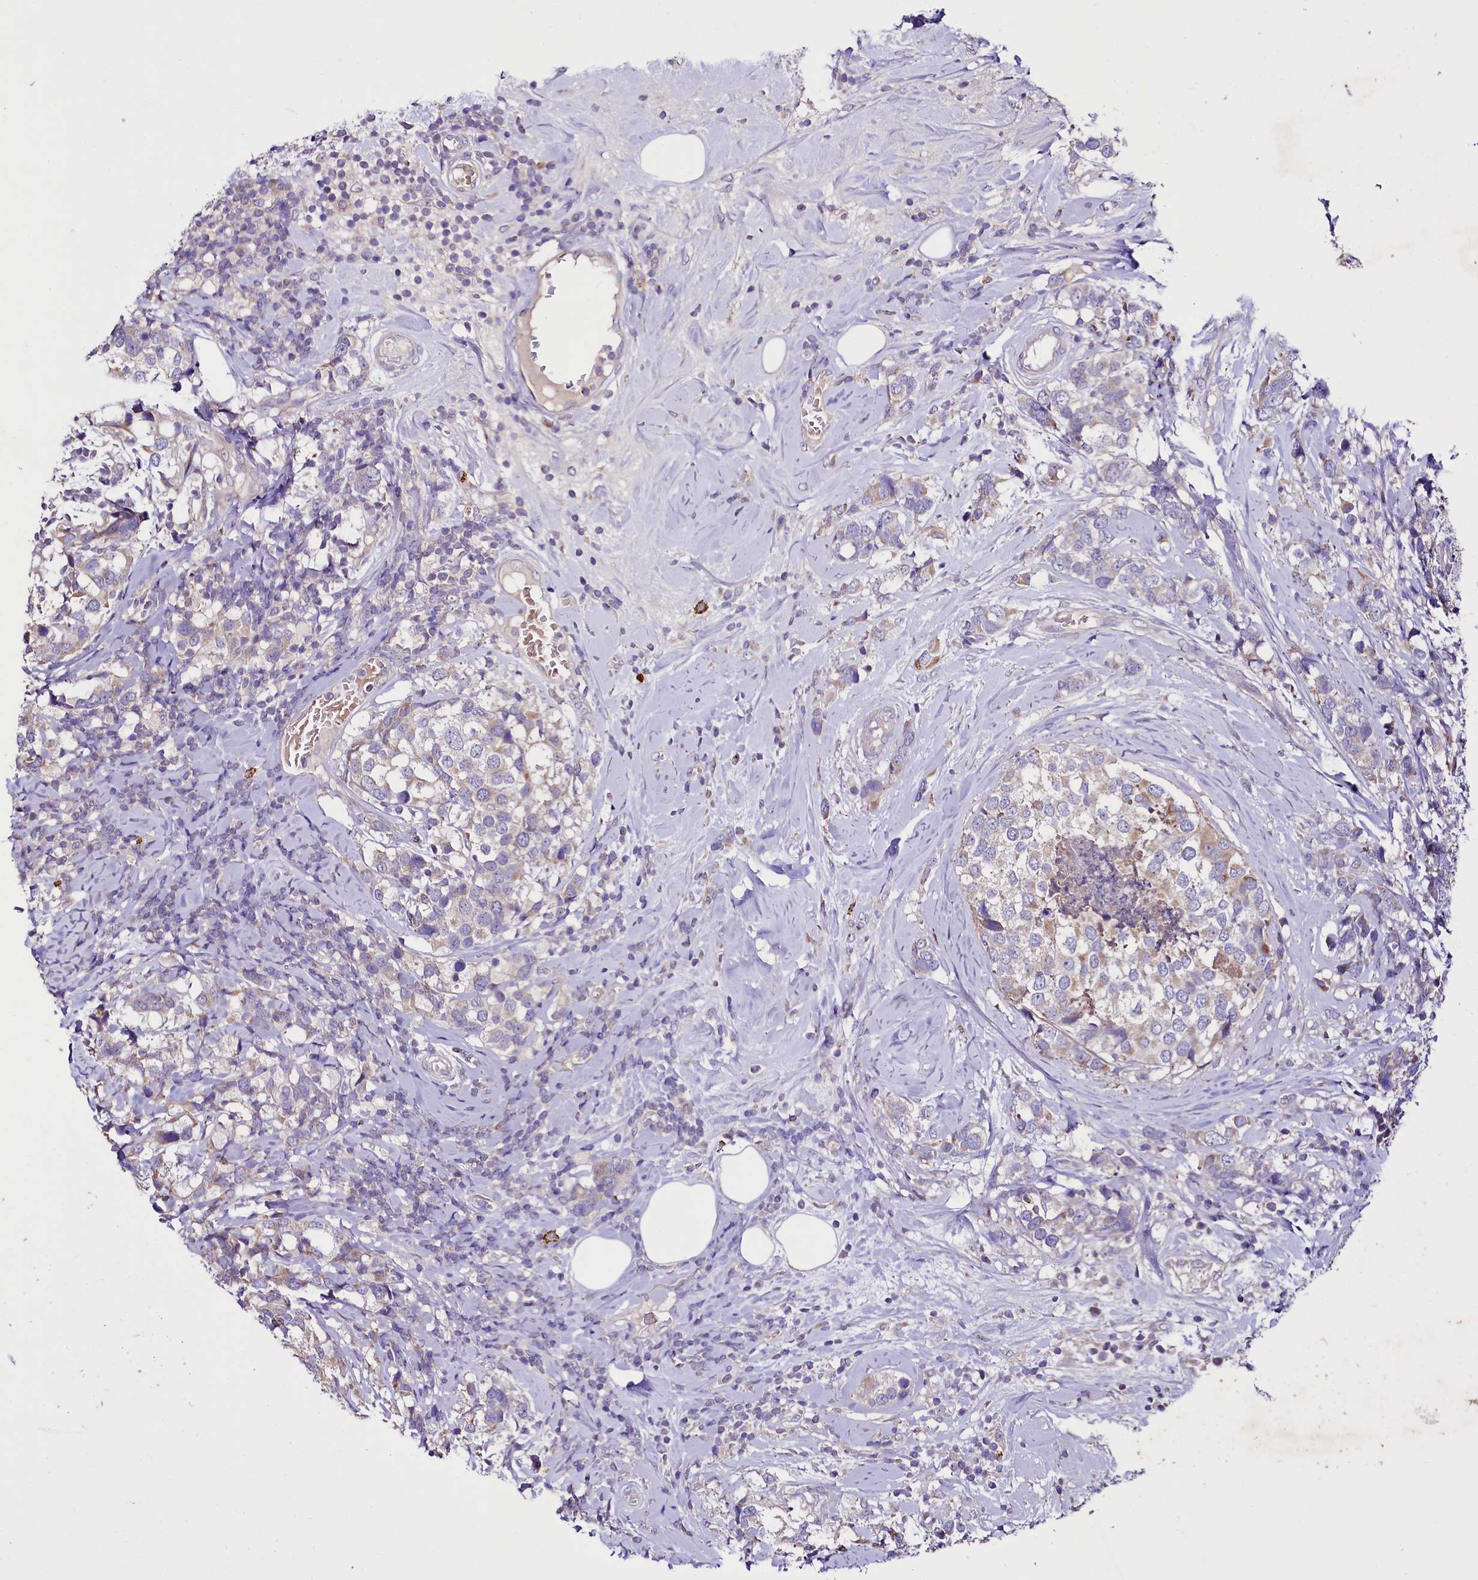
{"staining": {"intensity": "negative", "quantity": "none", "location": "none"}, "tissue": "breast cancer", "cell_type": "Tumor cells", "image_type": "cancer", "snomed": [{"axis": "morphology", "description": "Lobular carcinoma"}, {"axis": "topography", "description": "Breast"}], "caption": "This is a image of immunohistochemistry (IHC) staining of breast cancer (lobular carcinoma), which shows no positivity in tumor cells. (DAB immunohistochemistry (IHC) with hematoxylin counter stain).", "gene": "ZNF45", "patient": {"sex": "female", "age": 59}}